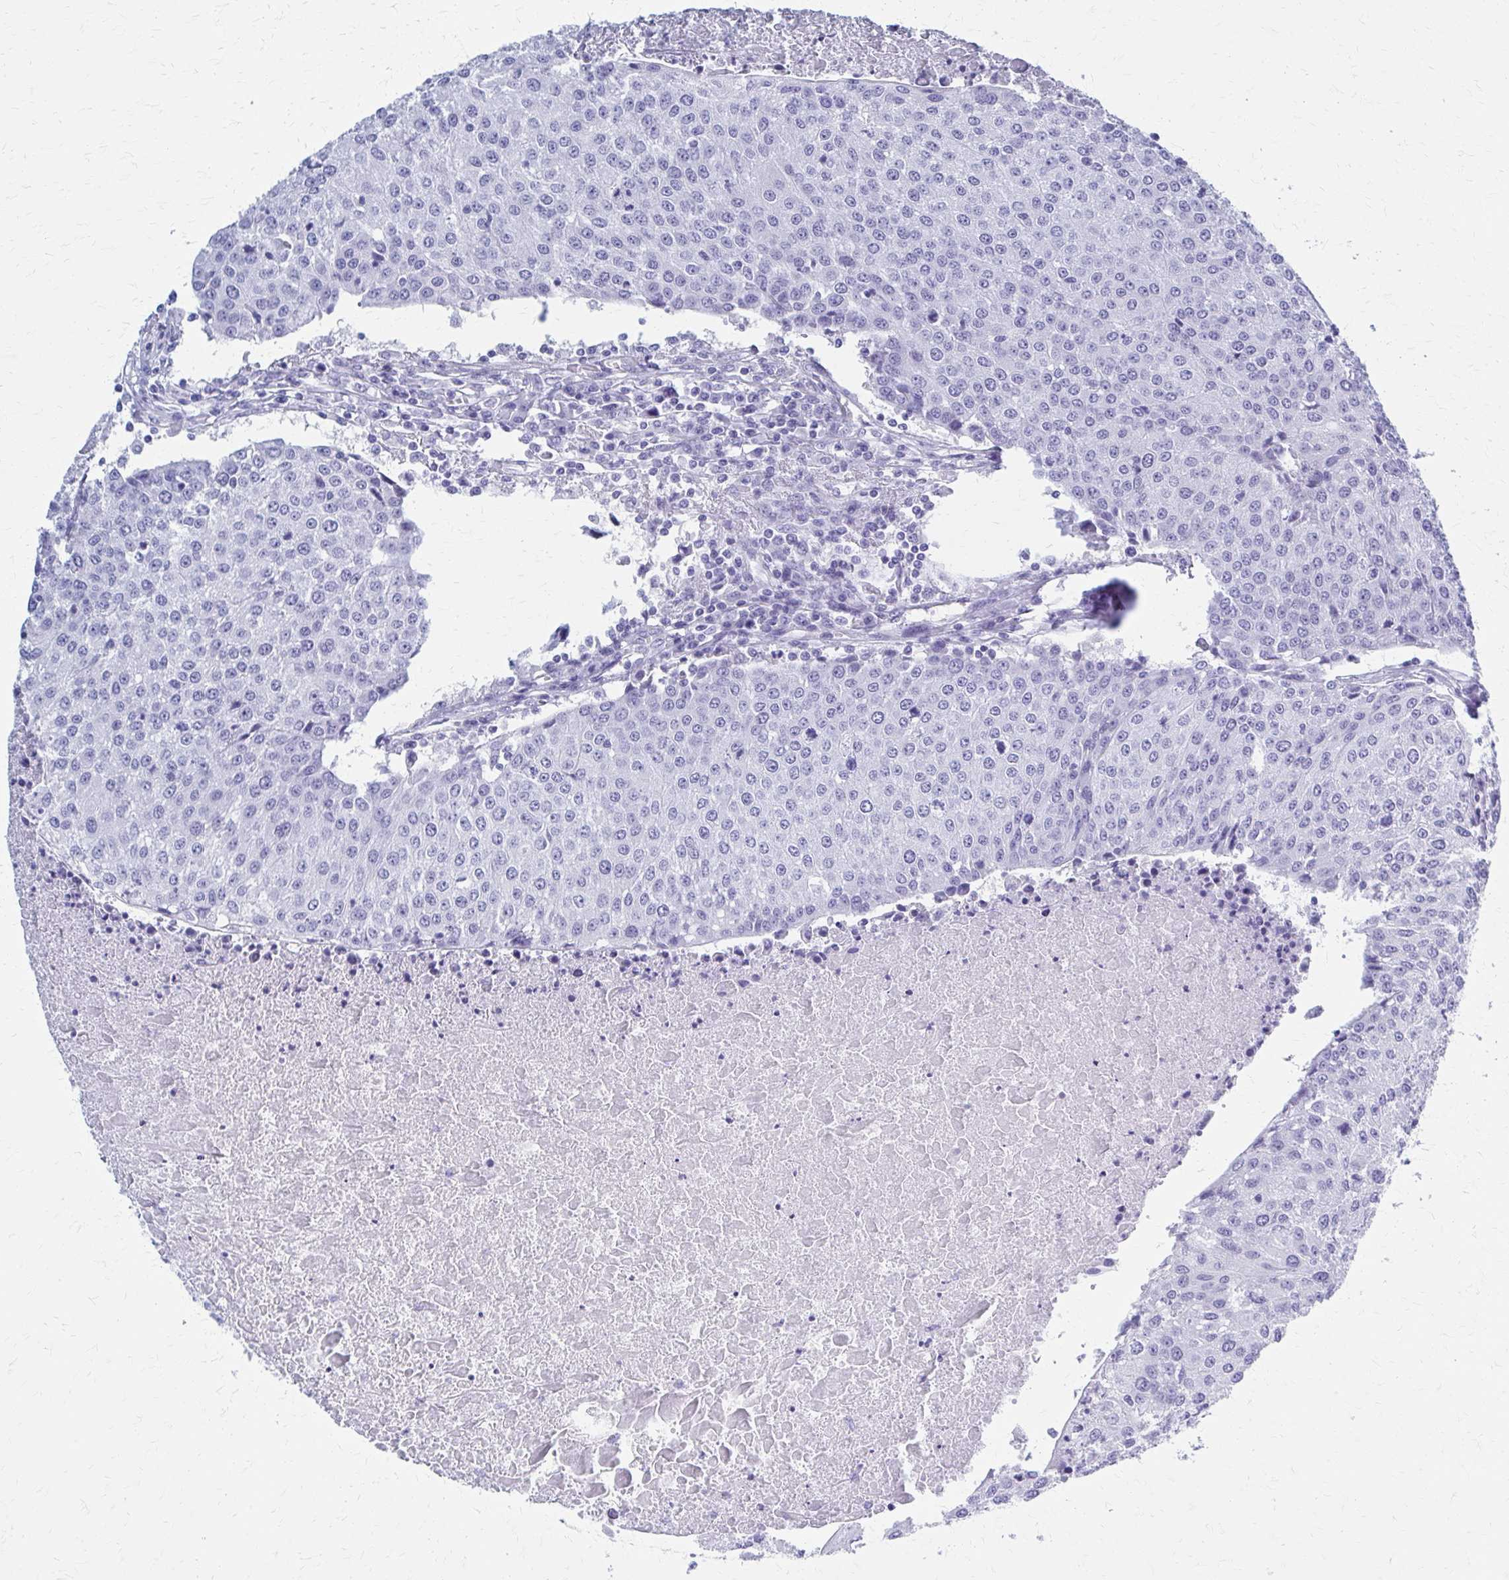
{"staining": {"intensity": "negative", "quantity": "none", "location": "none"}, "tissue": "urothelial cancer", "cell_type": "Tumor cells", "image_type": "cancer", "snomed": [{"axis": "morphology", "description": "Urothelial carcinoma, High grade"}, {"axis": "topography", "description": "Urinary bladder"}], "caption": "Immunohistochemical staining of urothelial cancer demonstrates no significant staining in tumor cells.", "gene": "CELF5", "patient": {"sex": "female", "age": 85}}